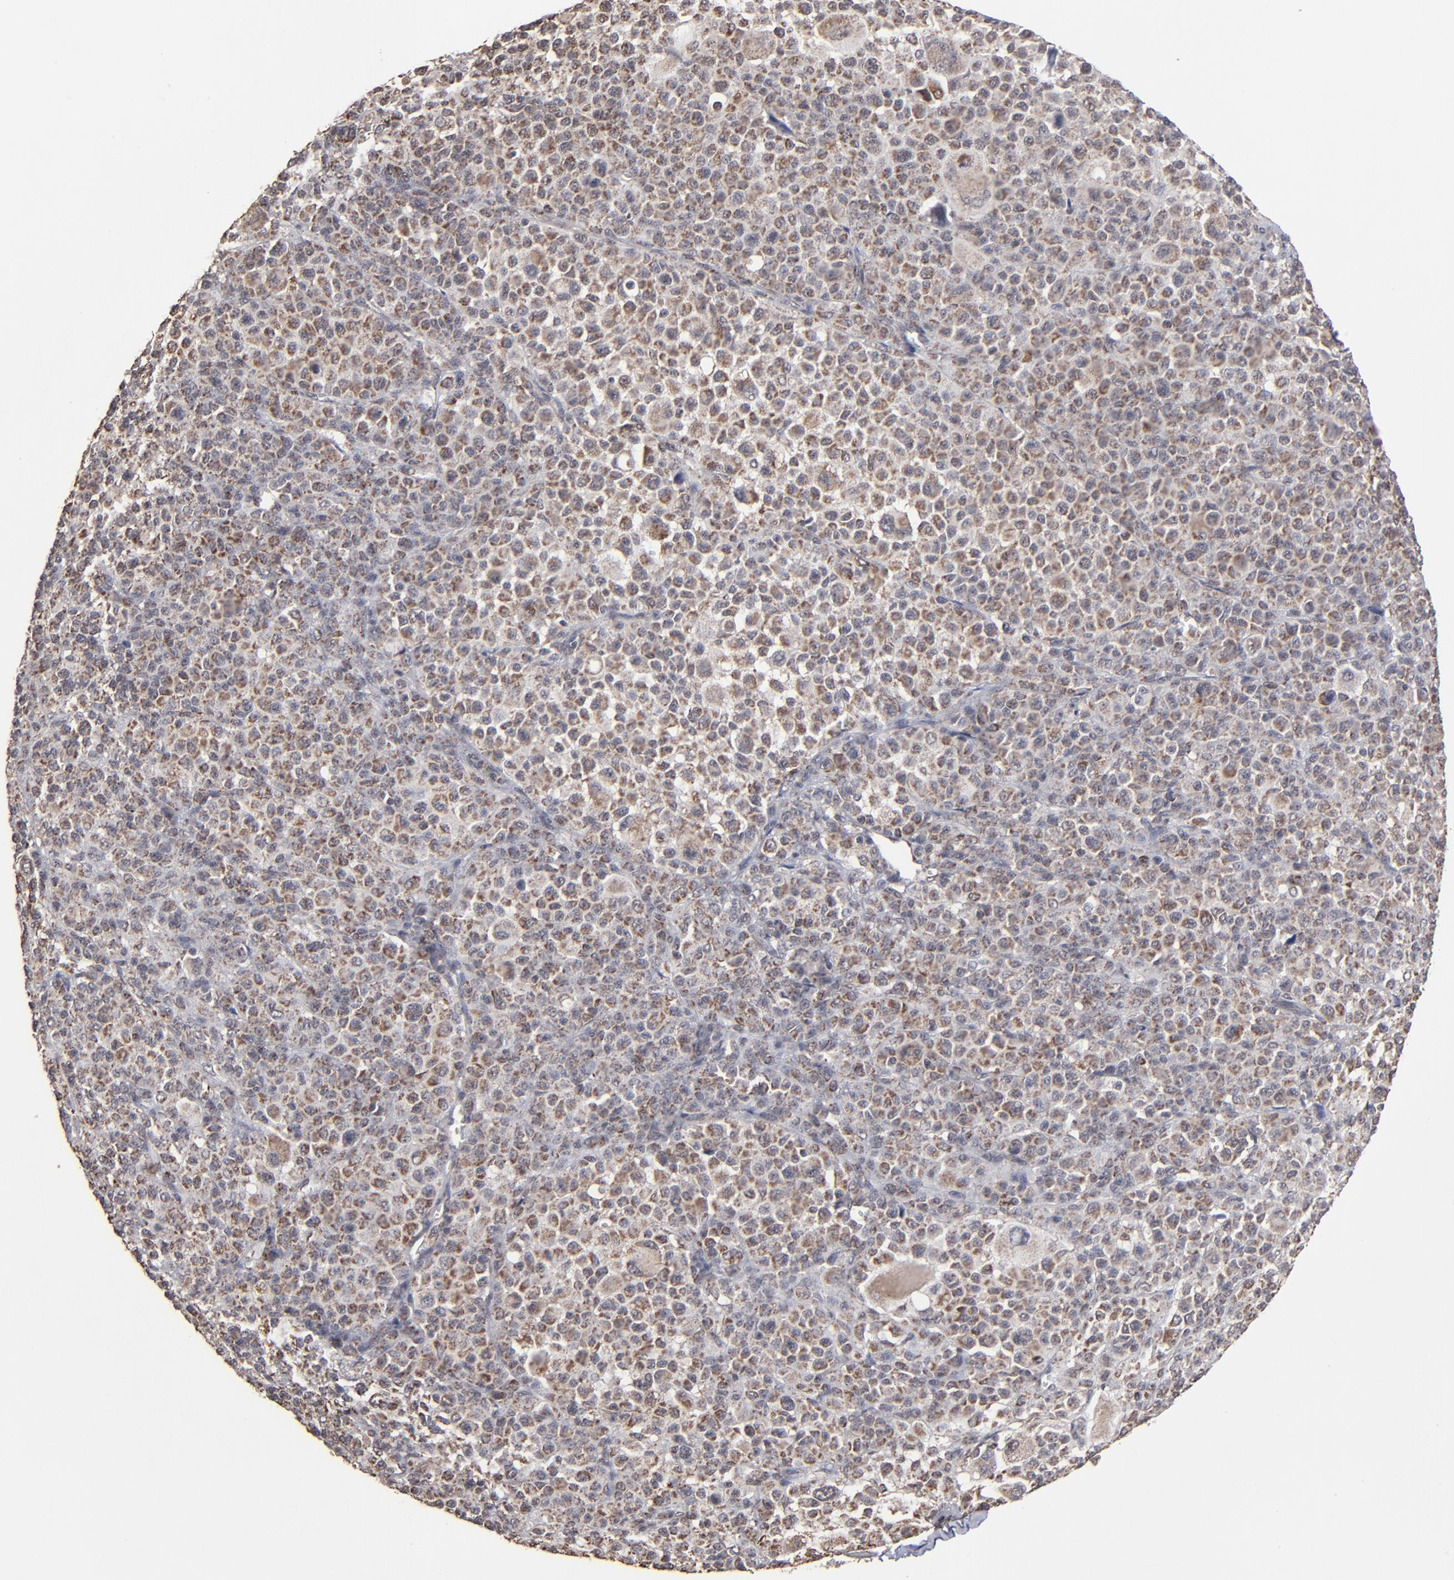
{"staining": {"intensity": "moderate", "quantity": ">75%", "location": "cytoplasmic/membranous"}, "tissue": "melanoma", "cell_type": "Tumor cells", "image_type": "cancer", "snomed": [{"axis": "morphology", "description": "Malignant melanoma, Metastatic site"}, {"axis": "topography", "description": "Skin"}], "caption": "Melanoma tissue displays moderate cytoplasmic/membranous staining in about >75% of tumor cells, visualized by immunohistochemistry.", "gene": "BNIP3", "patient": {"sex": "female", "age": 74}}